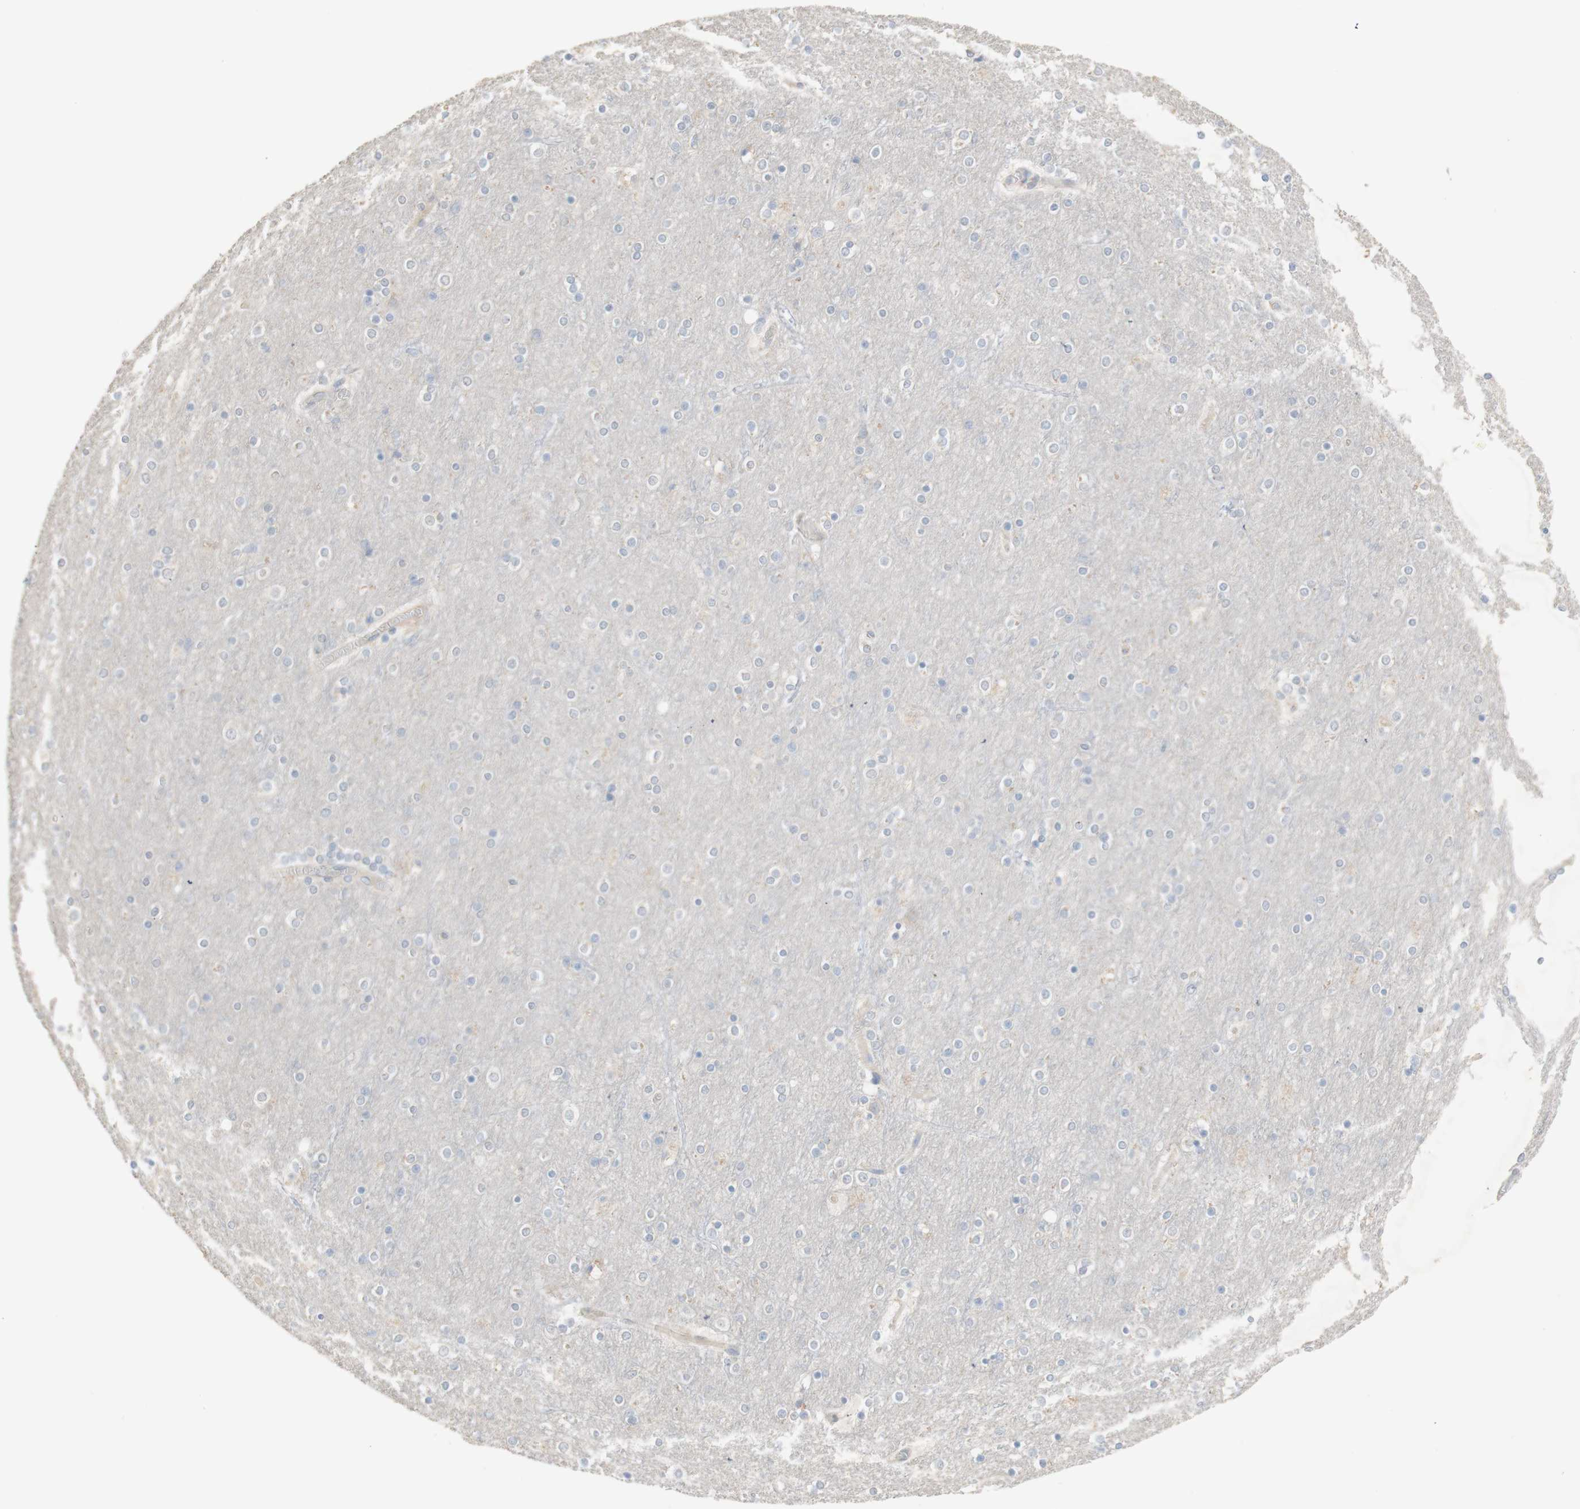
{"staining": {"intensity": "negative", "quantity": "none", "location": "none"}, "tissue": "cerebral cortex", "cell_type": "Endothelial cells", "image_type": "normal", "snomed": [{"axis": "morphology", "description": "Normal tissue, NOS"}, {"axis": "topography", "description": "Cerebral cortex"}], "caption": "The immunohistochemistry image has no significant expression in endothelial cells of cerebral cortex. (Stains: DAB (3,3'-diaminobenzidine) IHC with hematoxylin counter stain, Microscopy: brightfield microscopy at high magnification).", "gene": "MANEA", "patient": {"sex": "female", "age": 54}}